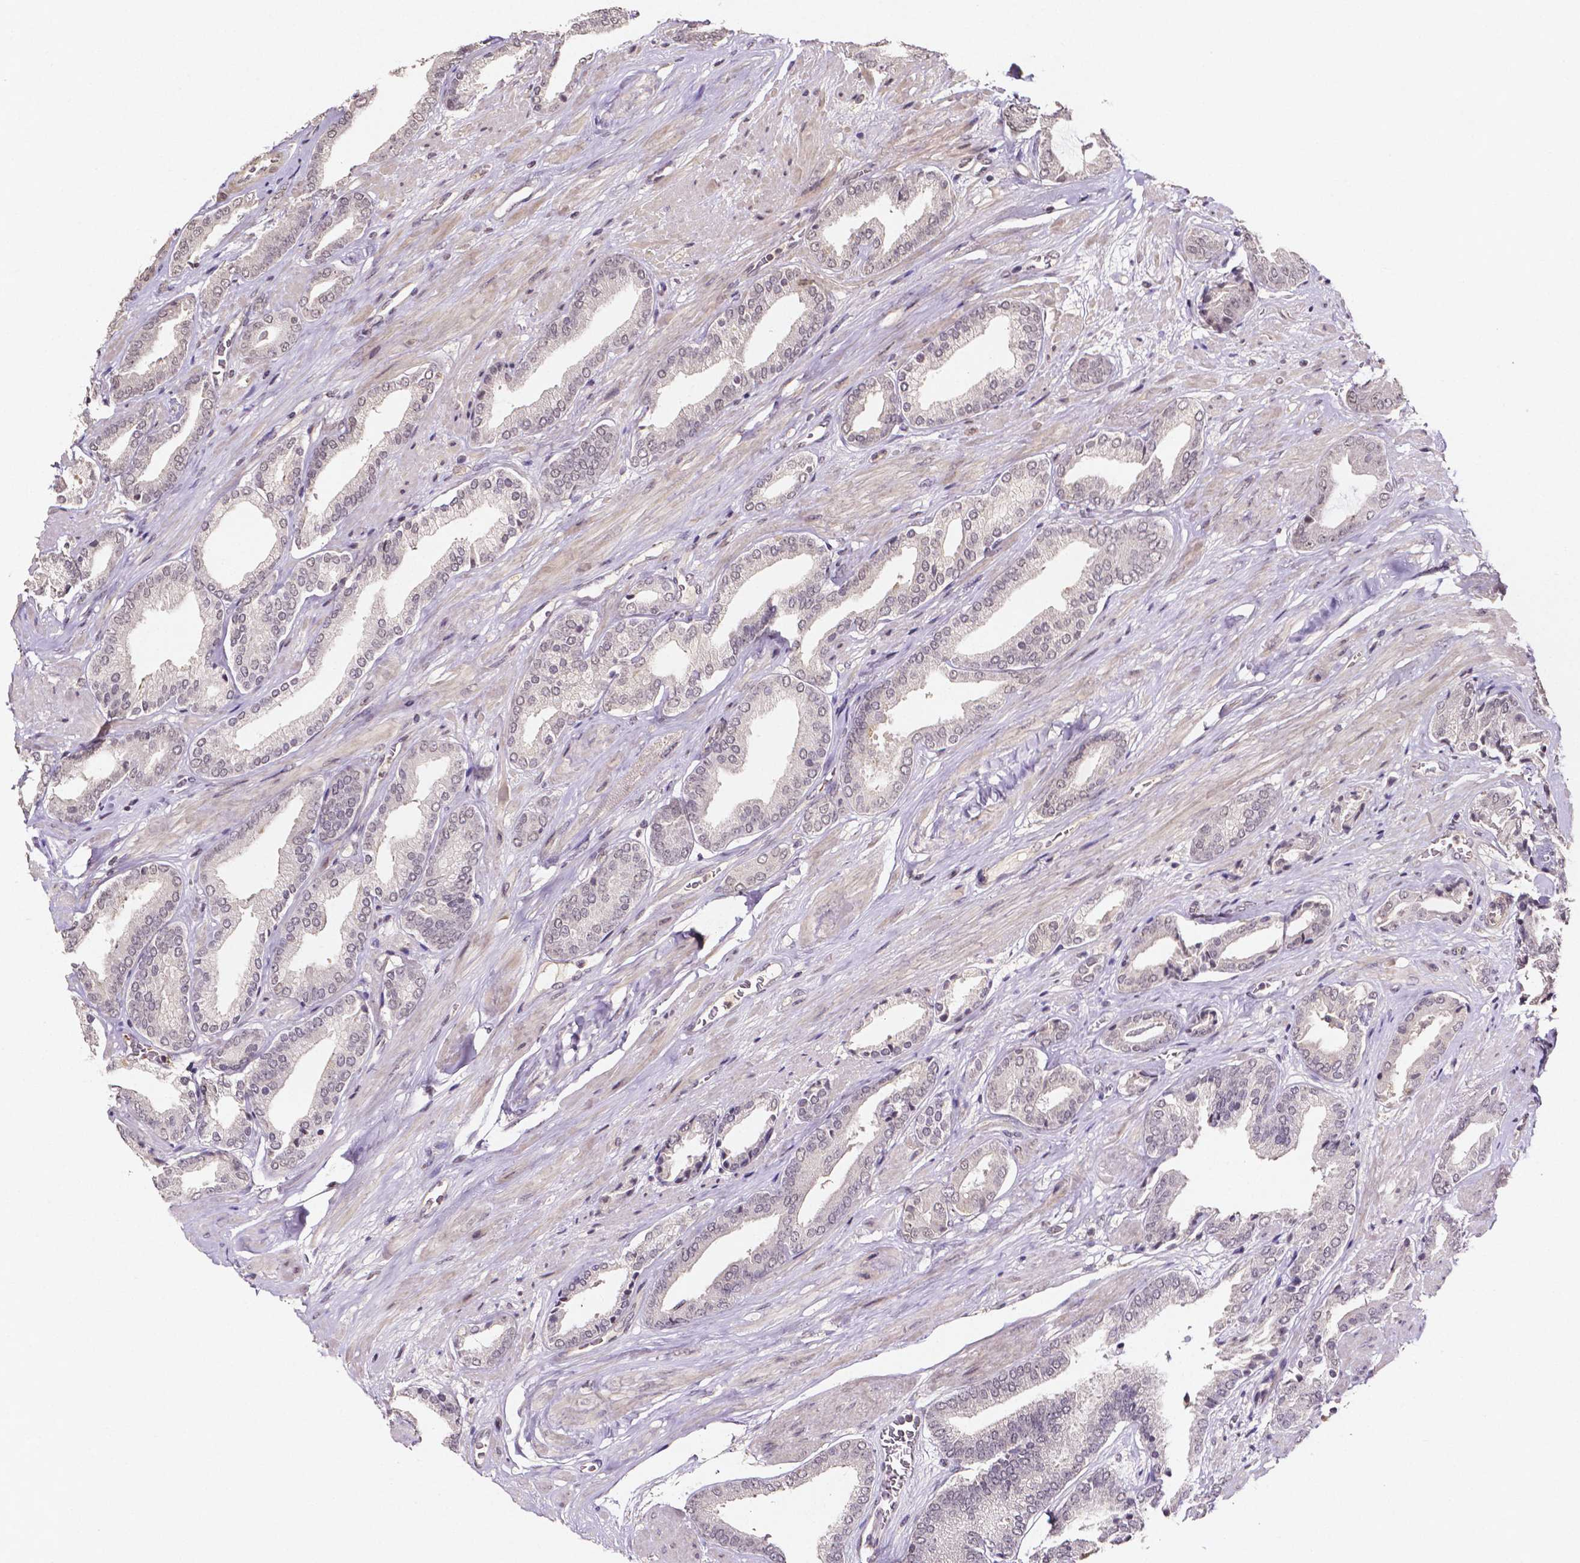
{"staining": {"intensity": "negative", "quantity": "none", "location": "none"}, "tissue": "prostate cancer", "cell_type": "Tumor cells", "image_type": "cancer", "snomed": [{"axis": "morphology", "description": "Adenocarcinoma, High grade"}, {"axis": "topography", "description": "Prostate"}], "caption": "The image displays no significant positivity in tumor cells of prostate cancer. Nuclei are stained in blue.", "gene": "NRGN", "patient": {"sex": "male", "age": 56}}